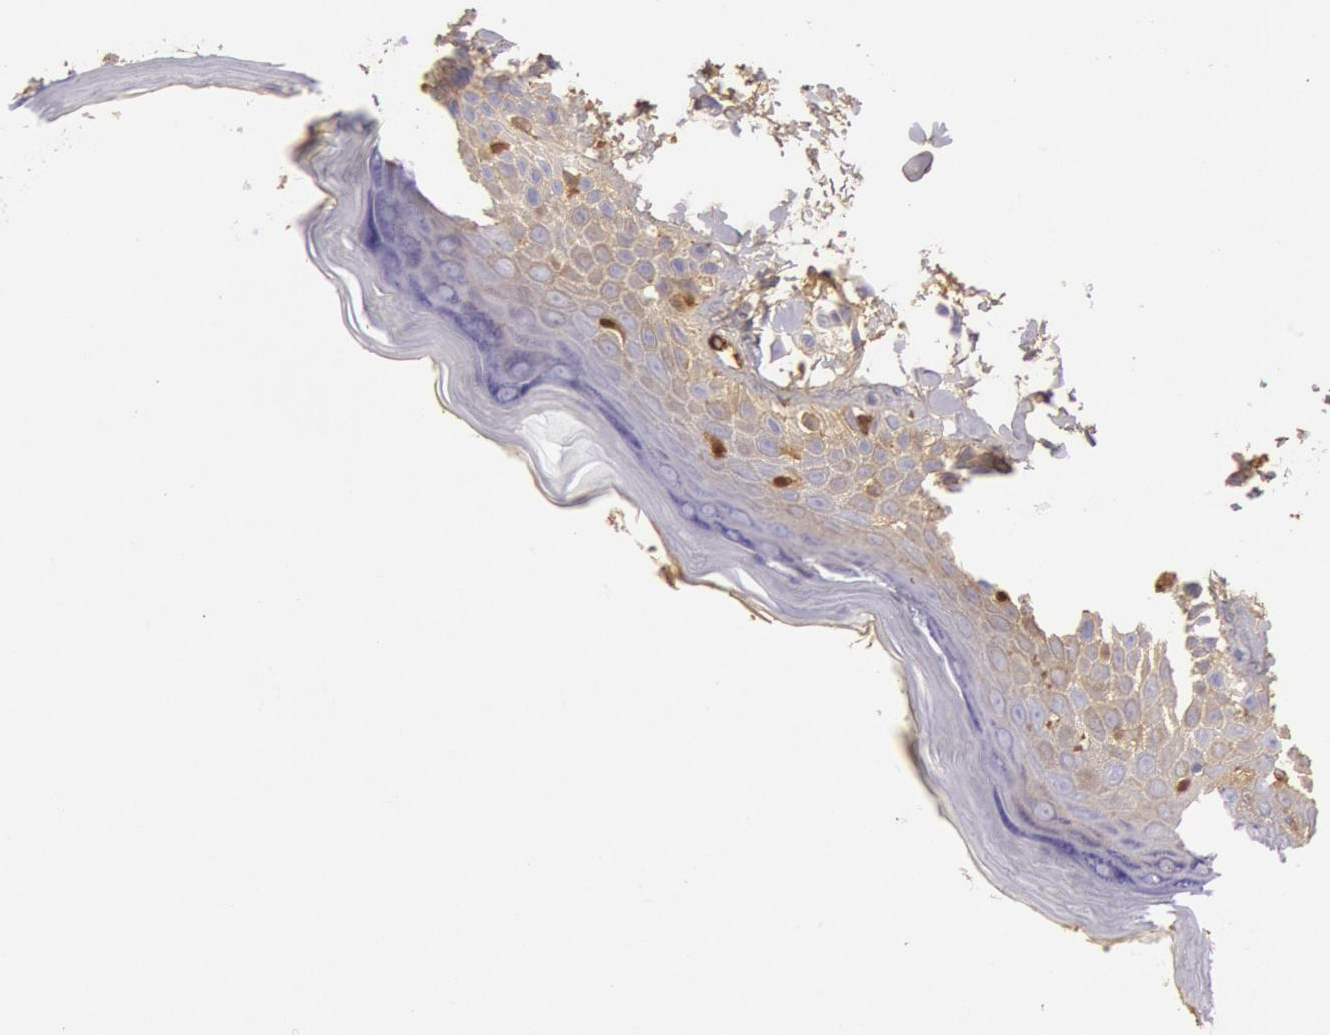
{"staining": {"intensity": "weak", "quantity": "25%-75%", "location": "cytoplasmic/membranous"}, "tissue": "skin", "cell_type": "Epidermal cells", "image_type": "normal", "snomed": [{"axis": "morphology", "description": "Normal tissue, NOS"}, {"axis": "topography", "description": "Anal"}], "caption": "A high-resolution histopathology image shows immunohistochemistry (IHC) staining of normal skin, which demonstrates weak cytoplasmic/membranous positivity in about 25%-75% of epidermal cells.", "gene": "IGHG1", "patient": {"sex": "female", "age": 78}}